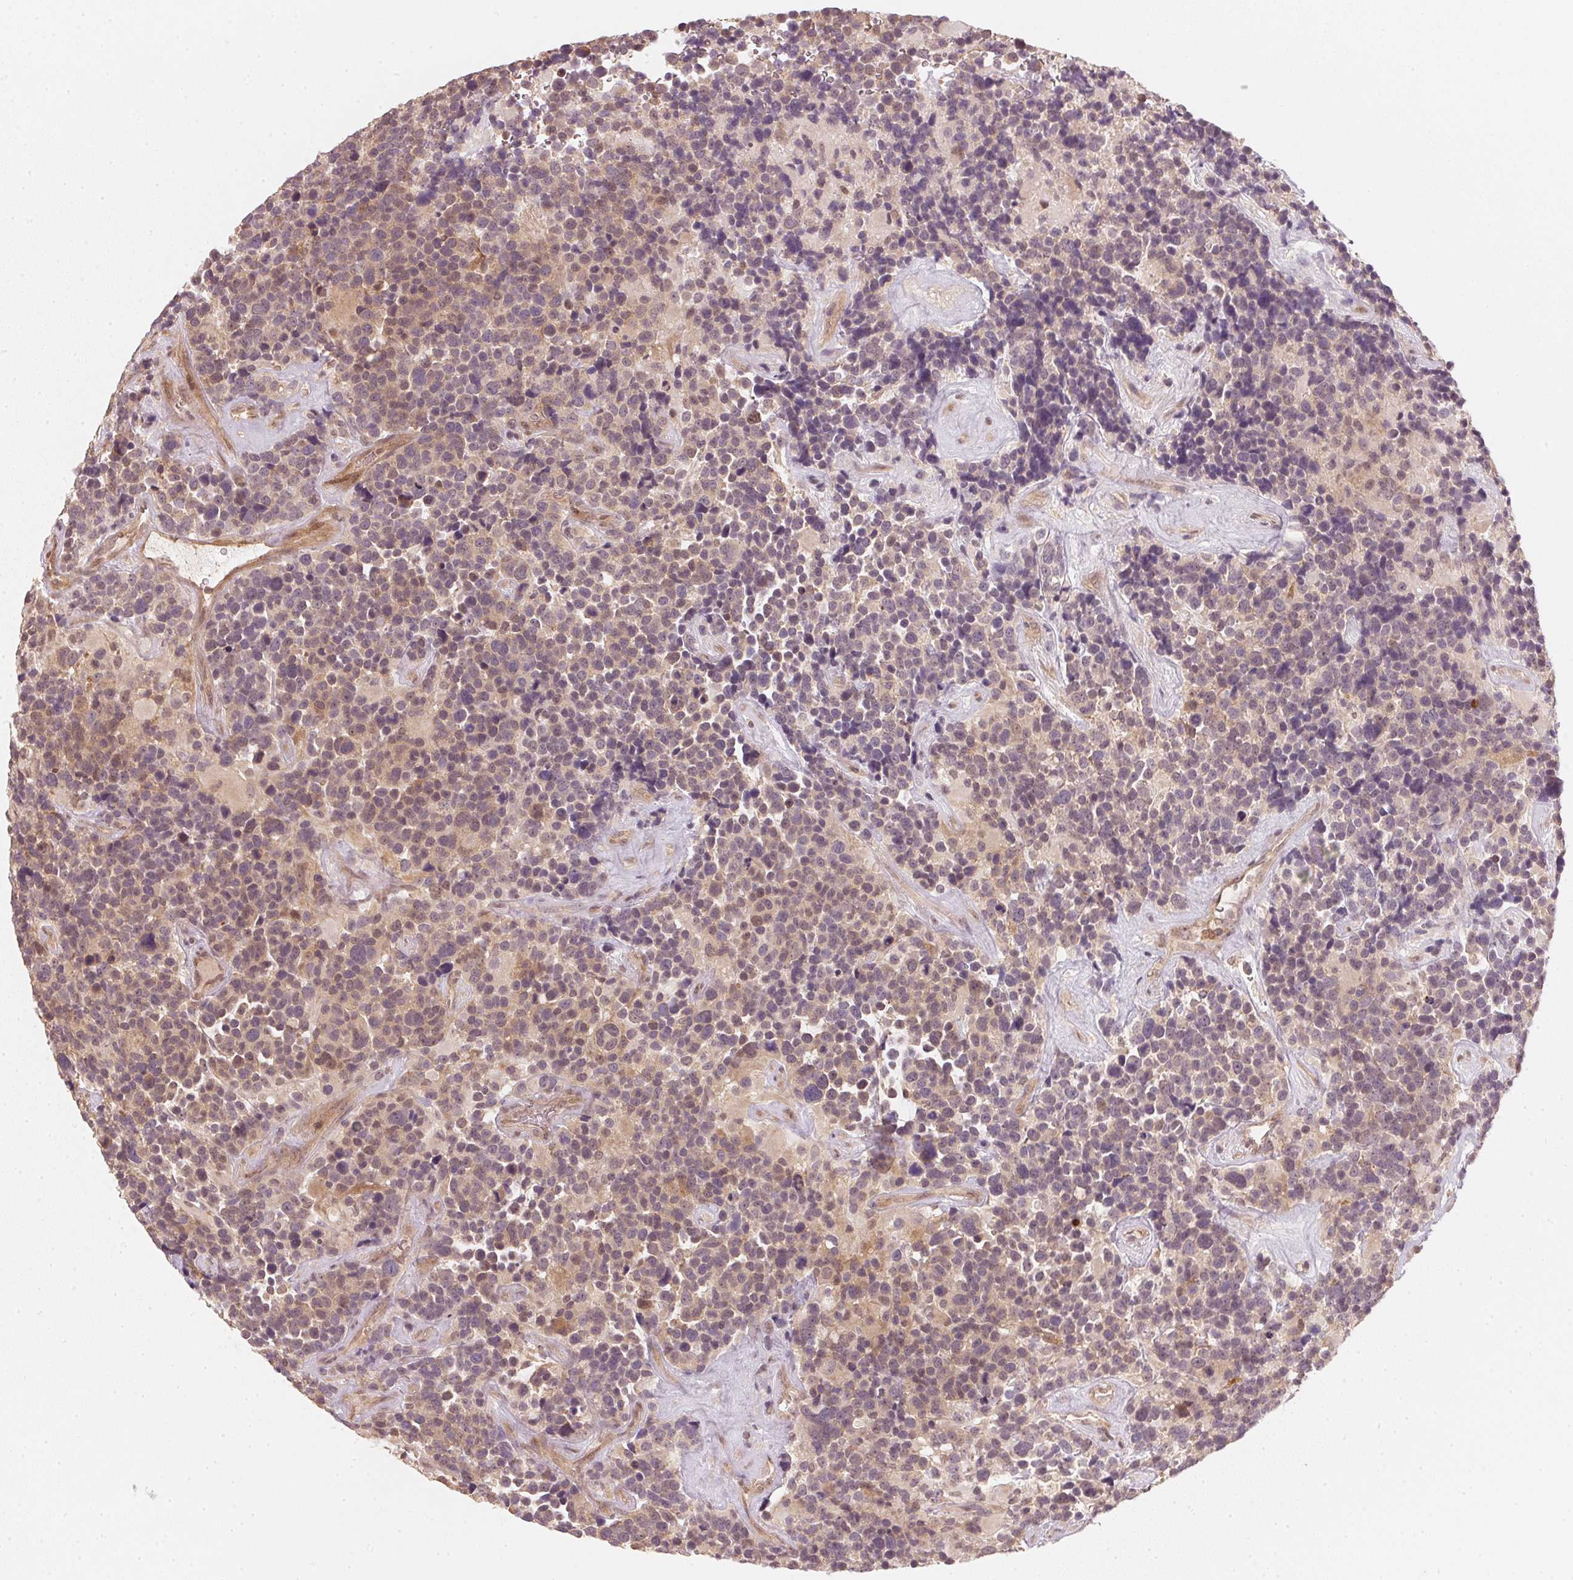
{"staining": {"intensity": "weak", "quantity": "25%-75%", "location": "nuclear"}, "tissue": "glioma", "cell_type": "Tumor cells", "image_type": "cancer", "snomed": [{"axis": "morphology", "description": "Glioma, malignant, High grade"}, {"axis": "topography", "description": "Brain"}], "caption": "An image of malignant glioma (high-grade) stained for a protein shows weak nuclear brown staining in tumor cells. Nuclei are stained in blue.", "gene": "UBE2L3", "patient": {"sex": "male", "age": 33}}